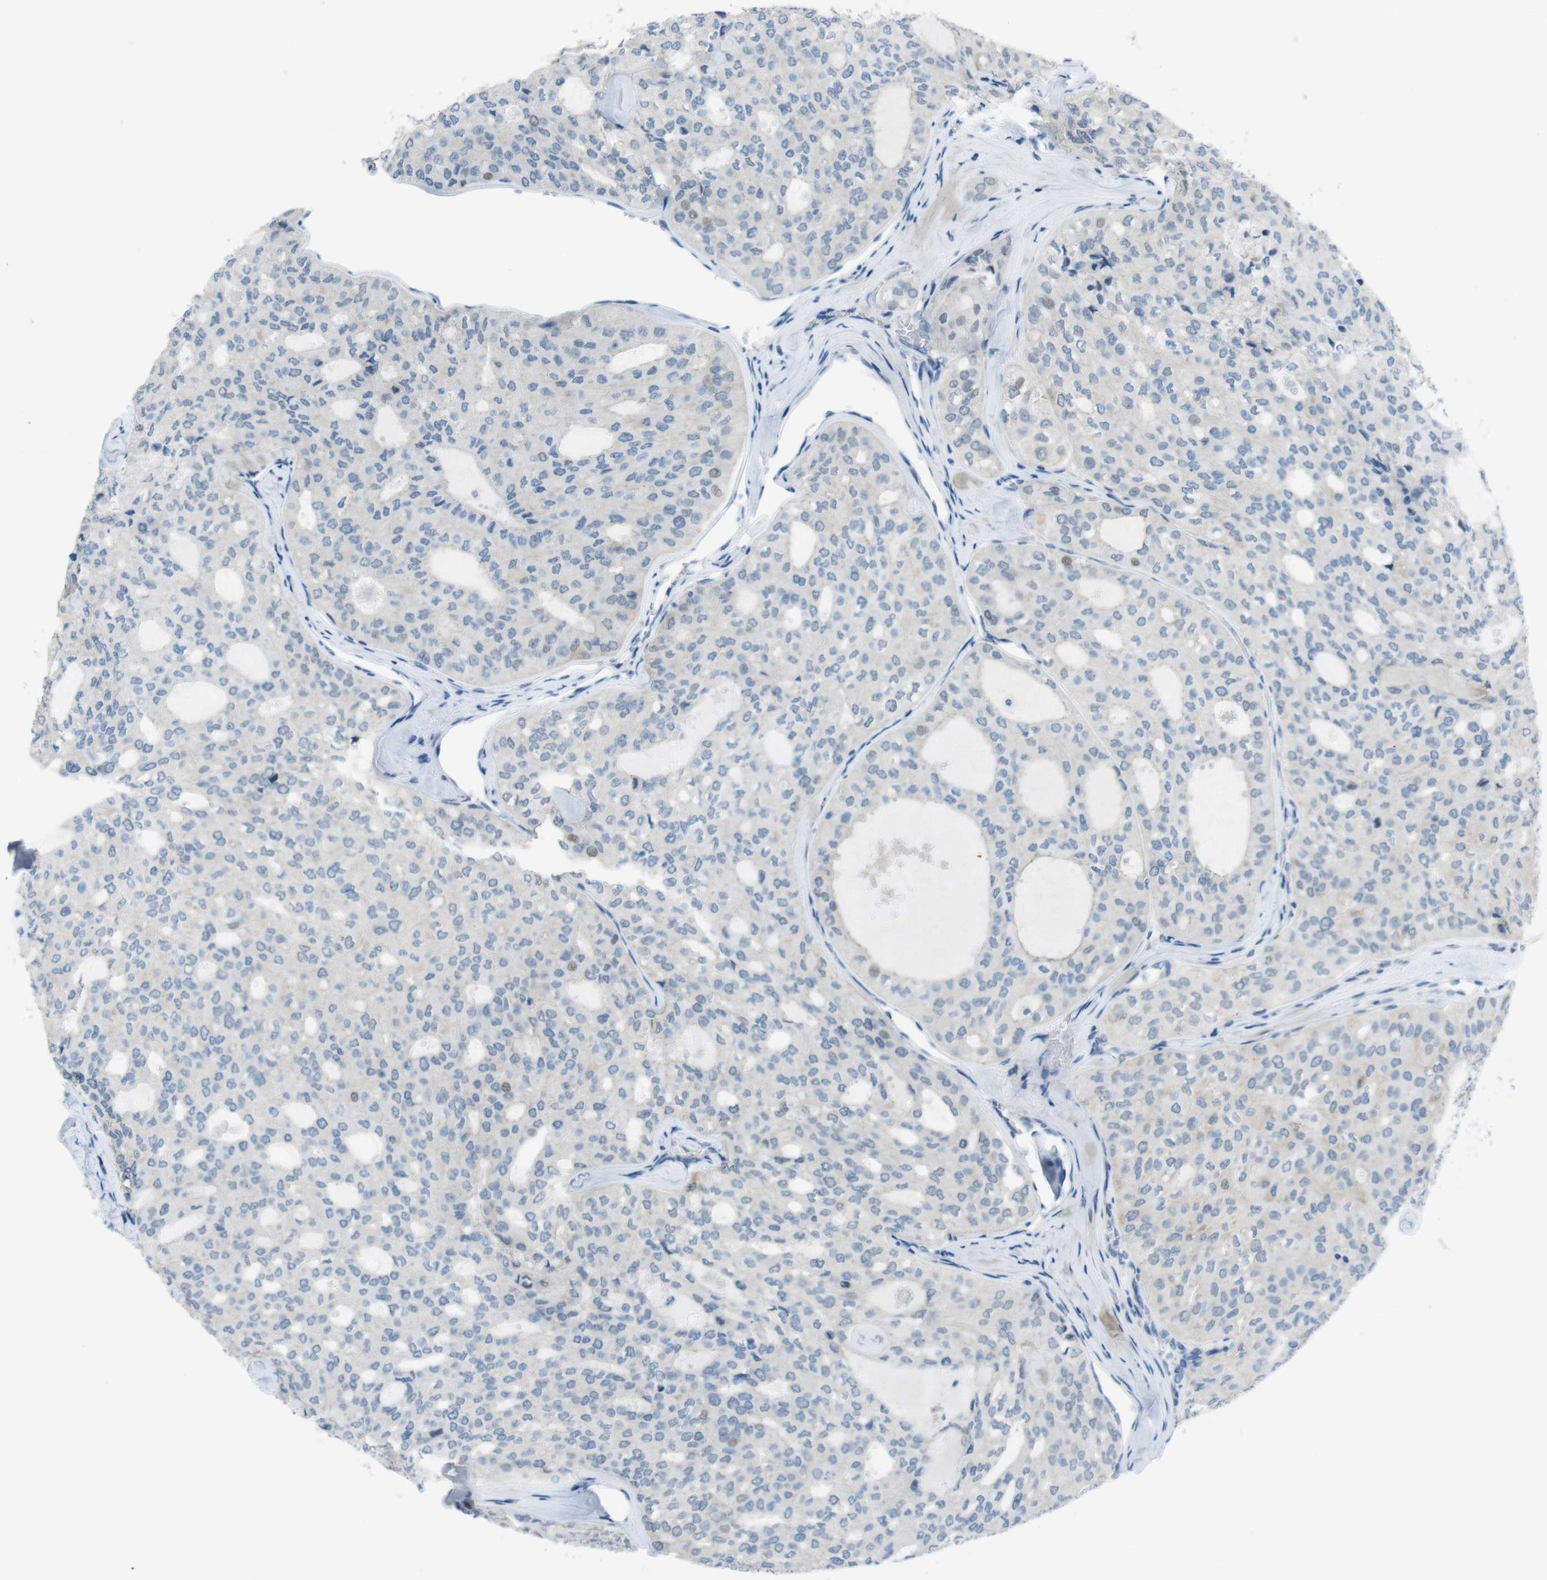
{"staining": {"intensity": "negative", "quantity": "none", "location": "none"}, "tissue": "thyroid cancer", "cell_type": "Tumor cells", "image_type": "cancer", "snomed": [{"axis": "morphology", "description": "Follicular adenoma carcinoma, NOS"}, {"axis": "topography", "description": "Thyroid gland"}], "caption": "The photomicrograph shows no significant expression in tumor cells of follicular adenoma carcinoma (thyroid). (DAB IHC, high magnification).", "gene": "HRH2", "patient": {"sex": "male", "age": 75}}